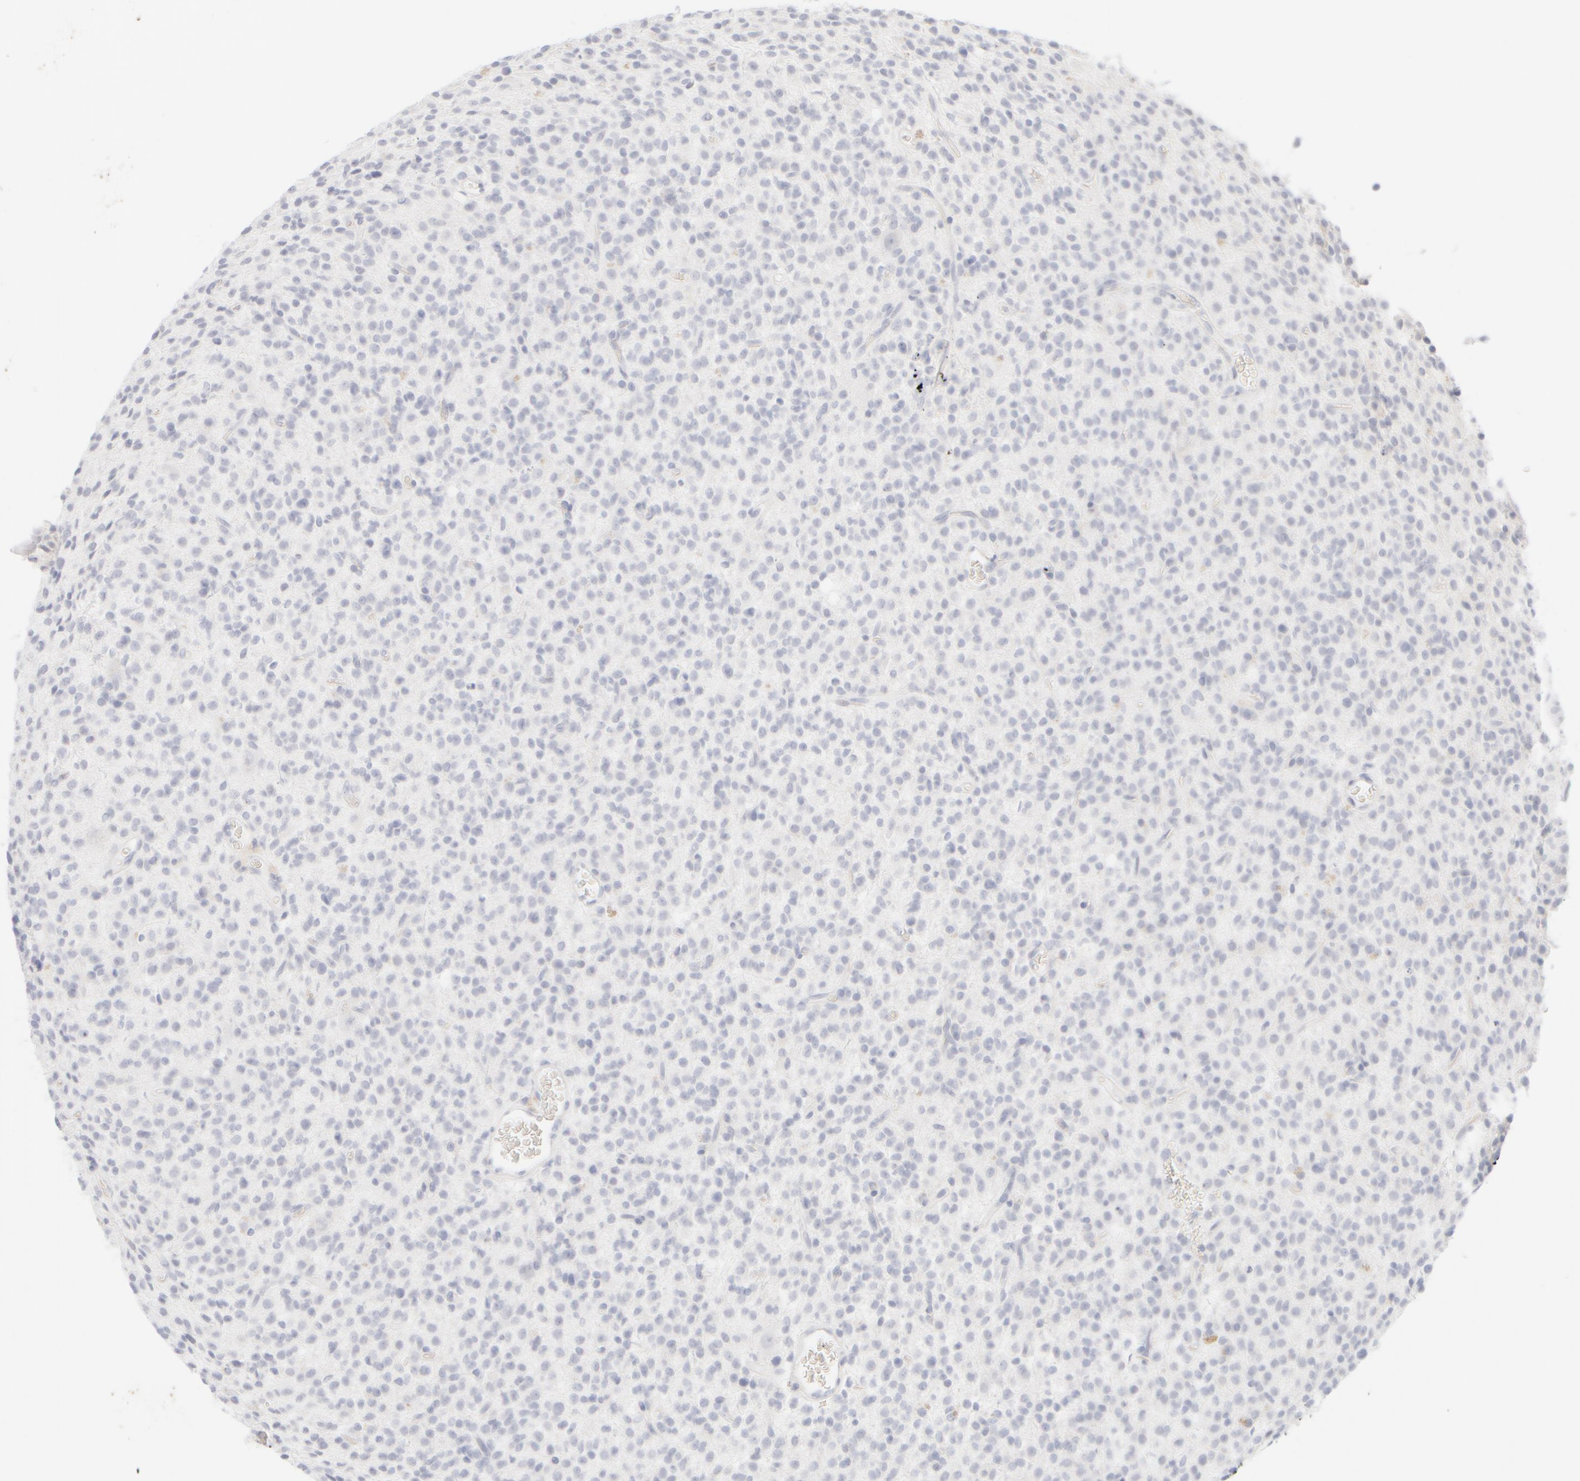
{"staining": {"intensity": "negative", "quantity": "none", "location": "none"}, "tissue": "glioma", "cell_type": "Tumor cells", "image_type": "cancer", "snomed": [{"axis": "morphology", "description": "Glioma, malignant, High grade"}, {"axis": "topography", "description": "Brain"}], "caption": "An image of human glioma is negative for staining in tumor cells.", "gene": "KRT15", "patient": {"sex": "male", "age": 34}}